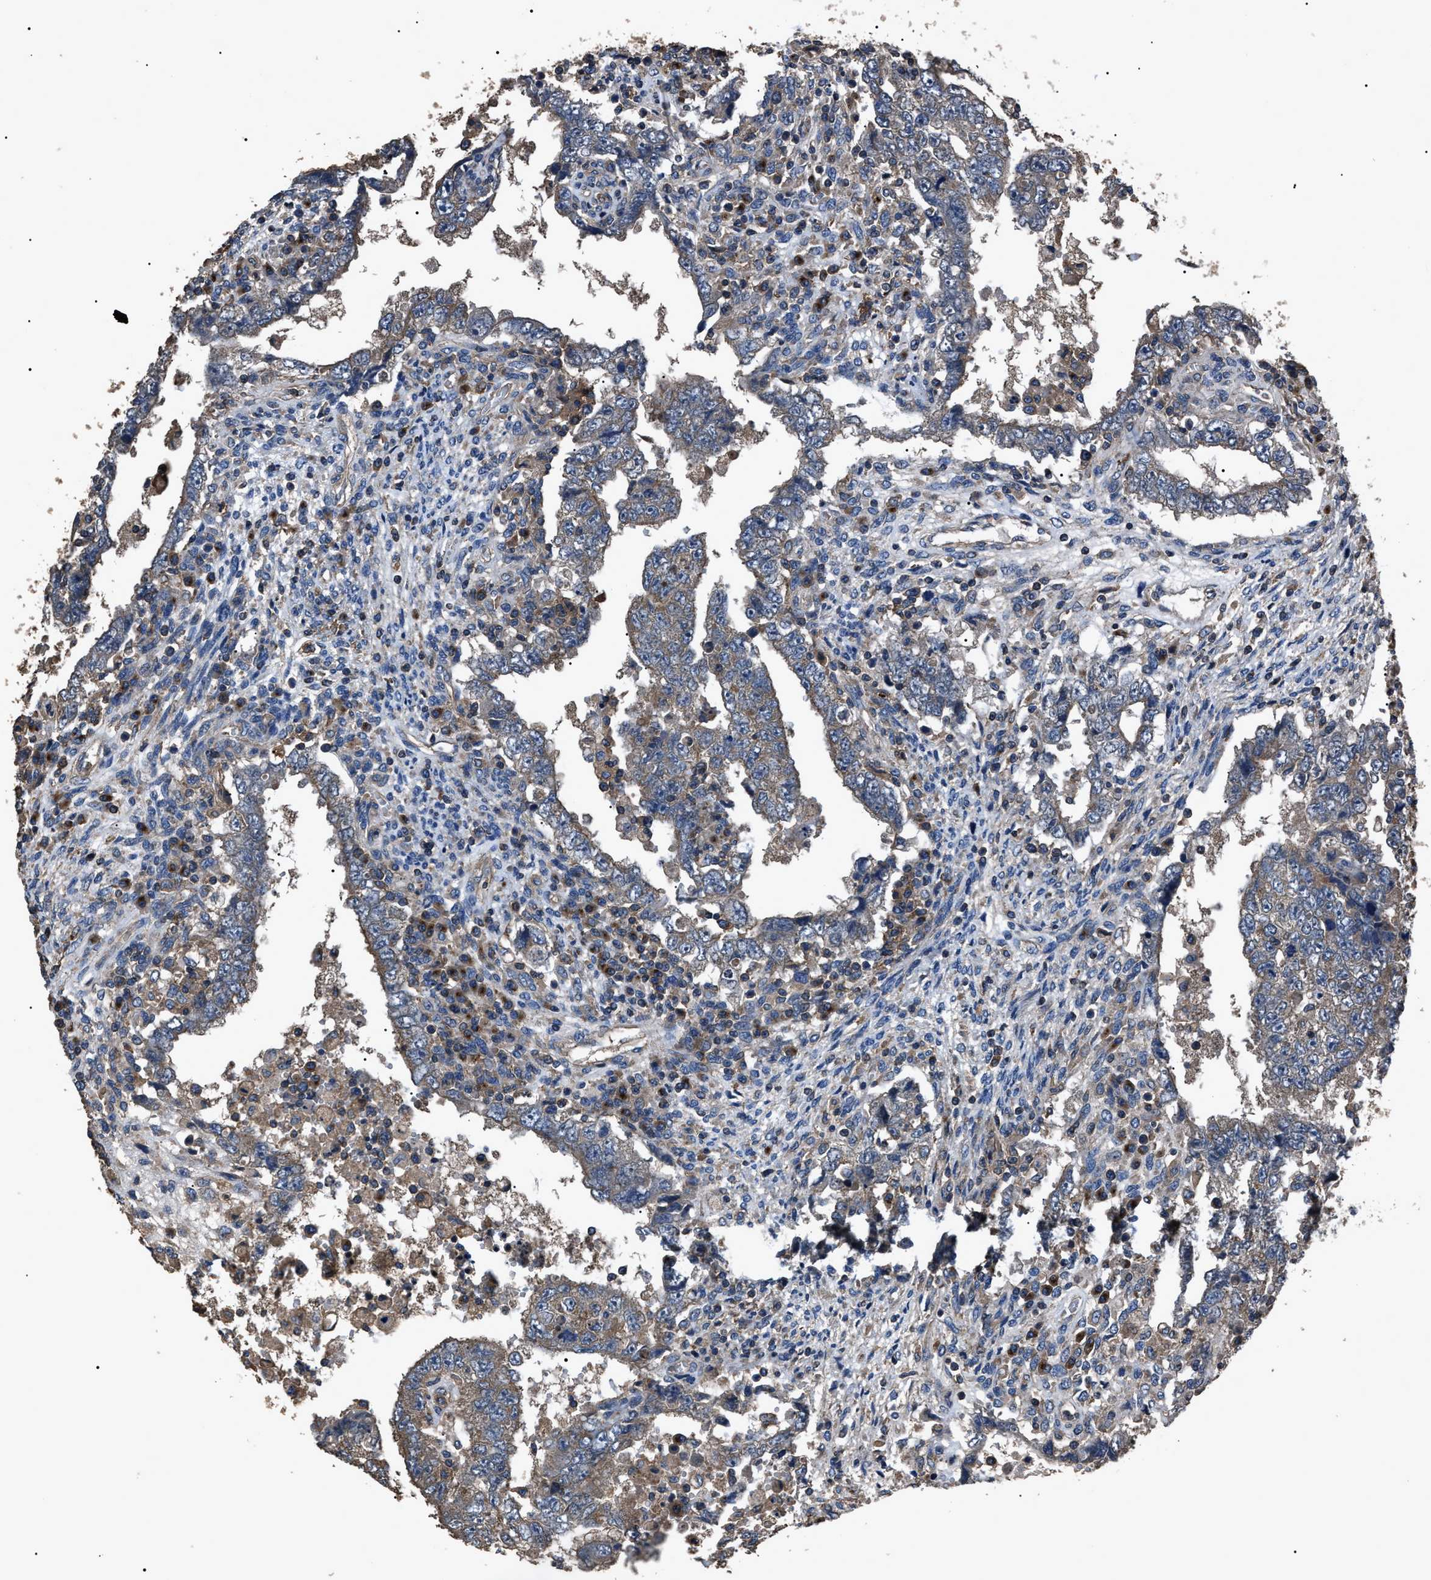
{"staining": {"intensity": "weak", "quantity": "25%-75%", "location": "cytoplasmic/membranous"}, "tissue": "testis cancer", "cell_type": "Tumor cells", "image_type": "cancer", "snomed": [{"axis": "morphology", "description": "Carcinoma, Embryonal, NOS"}, {"axis": "topography", "description": "Testis"}], "caption": "Immunohistochemistry (IHC) histopathology image of testis cancer stained for a protein (brown), which exhibits low levels of weak cytoplasmic/membranous expression in about 25%-75% of tumor cells.", "gene": "RNF216", "patient": {"sex": "male", "age": 26}}